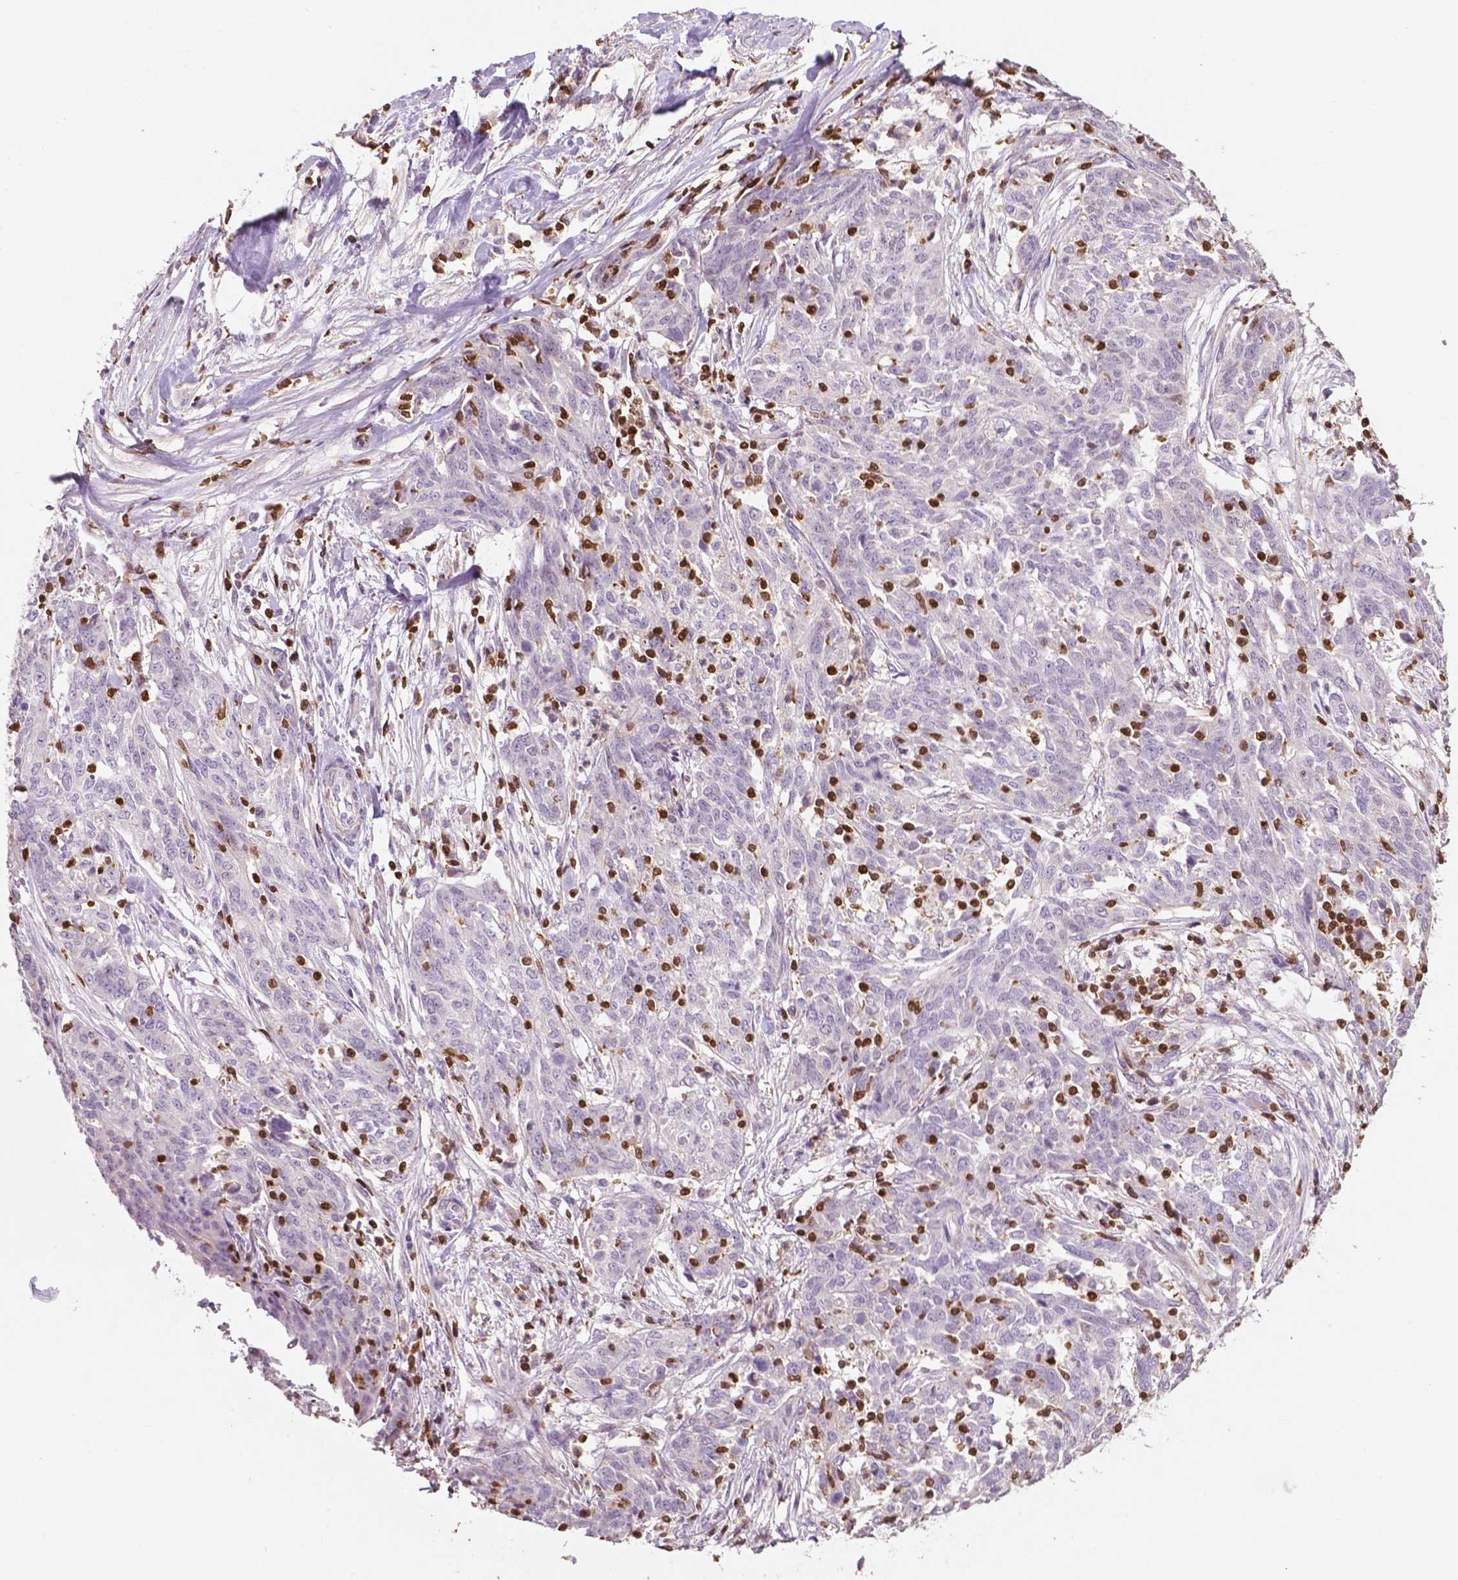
{"staining": {"intensity": "negative", "quantity": "none", "location": "none"}, "tissue": "ovarian cancer", "cell_type": "Tumor cells", "image_type": "cancer", "snomed": [{"axis": "morphology", "description": "Cystadenocarcinoma, serous, NOS"}, {"axis": "topography", "description": "Ovary"}], "caption": "Immunohistochemical staining of human ovarian serous cystadenocarcinoma displays no significant positivity in tumor cells.", "gene": "TBC1D10C", "patient": {"sex": "female", "age": 67}}